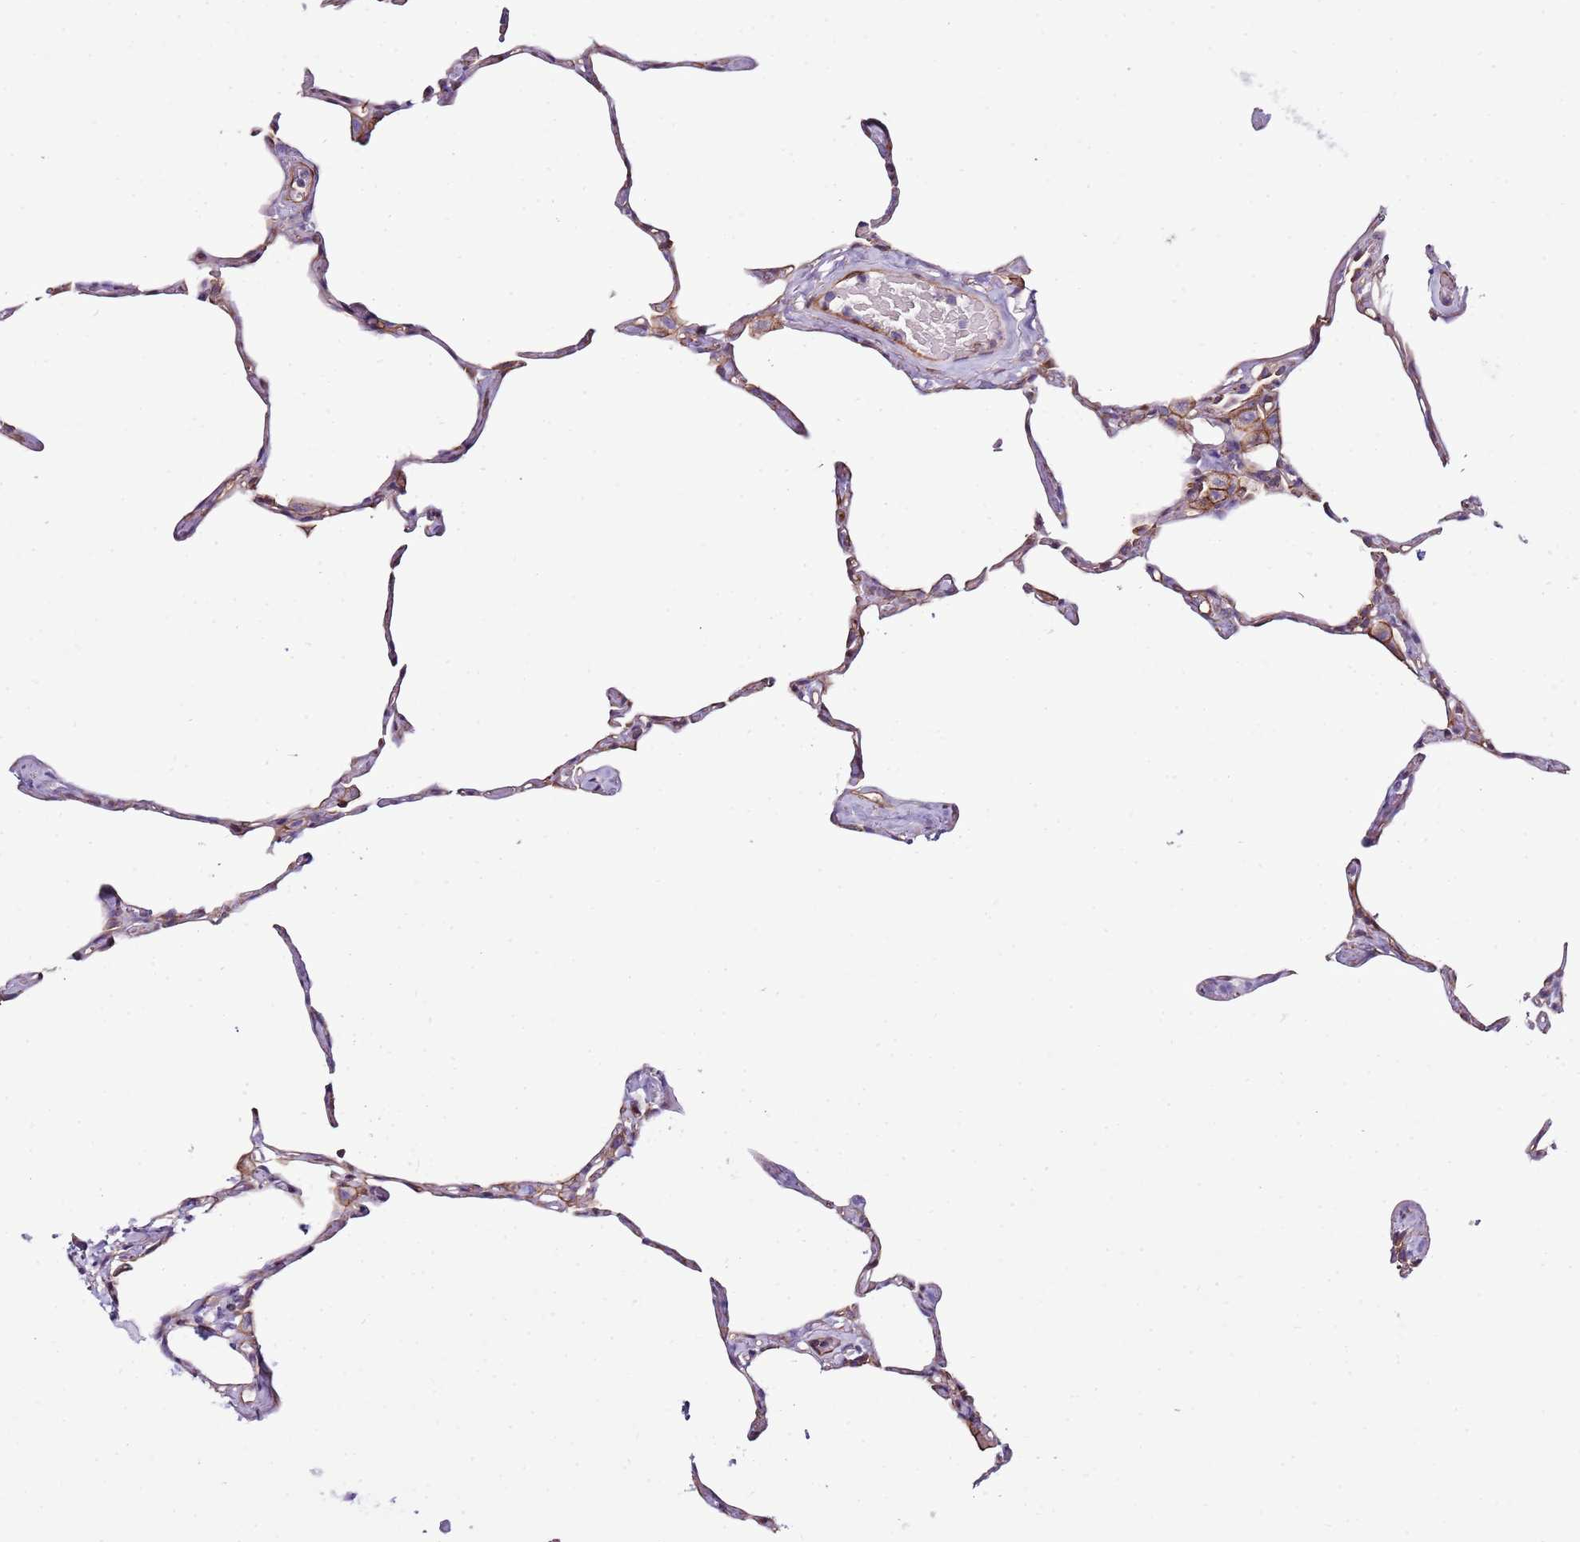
{"staining": {"intensity": "weak", "quantity": "25%-75%", "location": "cytoplasmic/membranous"}, "tissue": "lung", "cell_type": "Alveolar cells", "image_type": "normal", "snomed": [{"axis": "morphology", "description": "Normal tissue, NOS"}, {"axis": "topography", "description": "Lung"}], "caption": "This is a photomicrograph of IHC staining of unremarkable lung, which shows weak staining in the cytoplasmic/membranous of alveolar cells.", "gene": "GFRAL", "patient": {"sex": "male", "age": 65}}